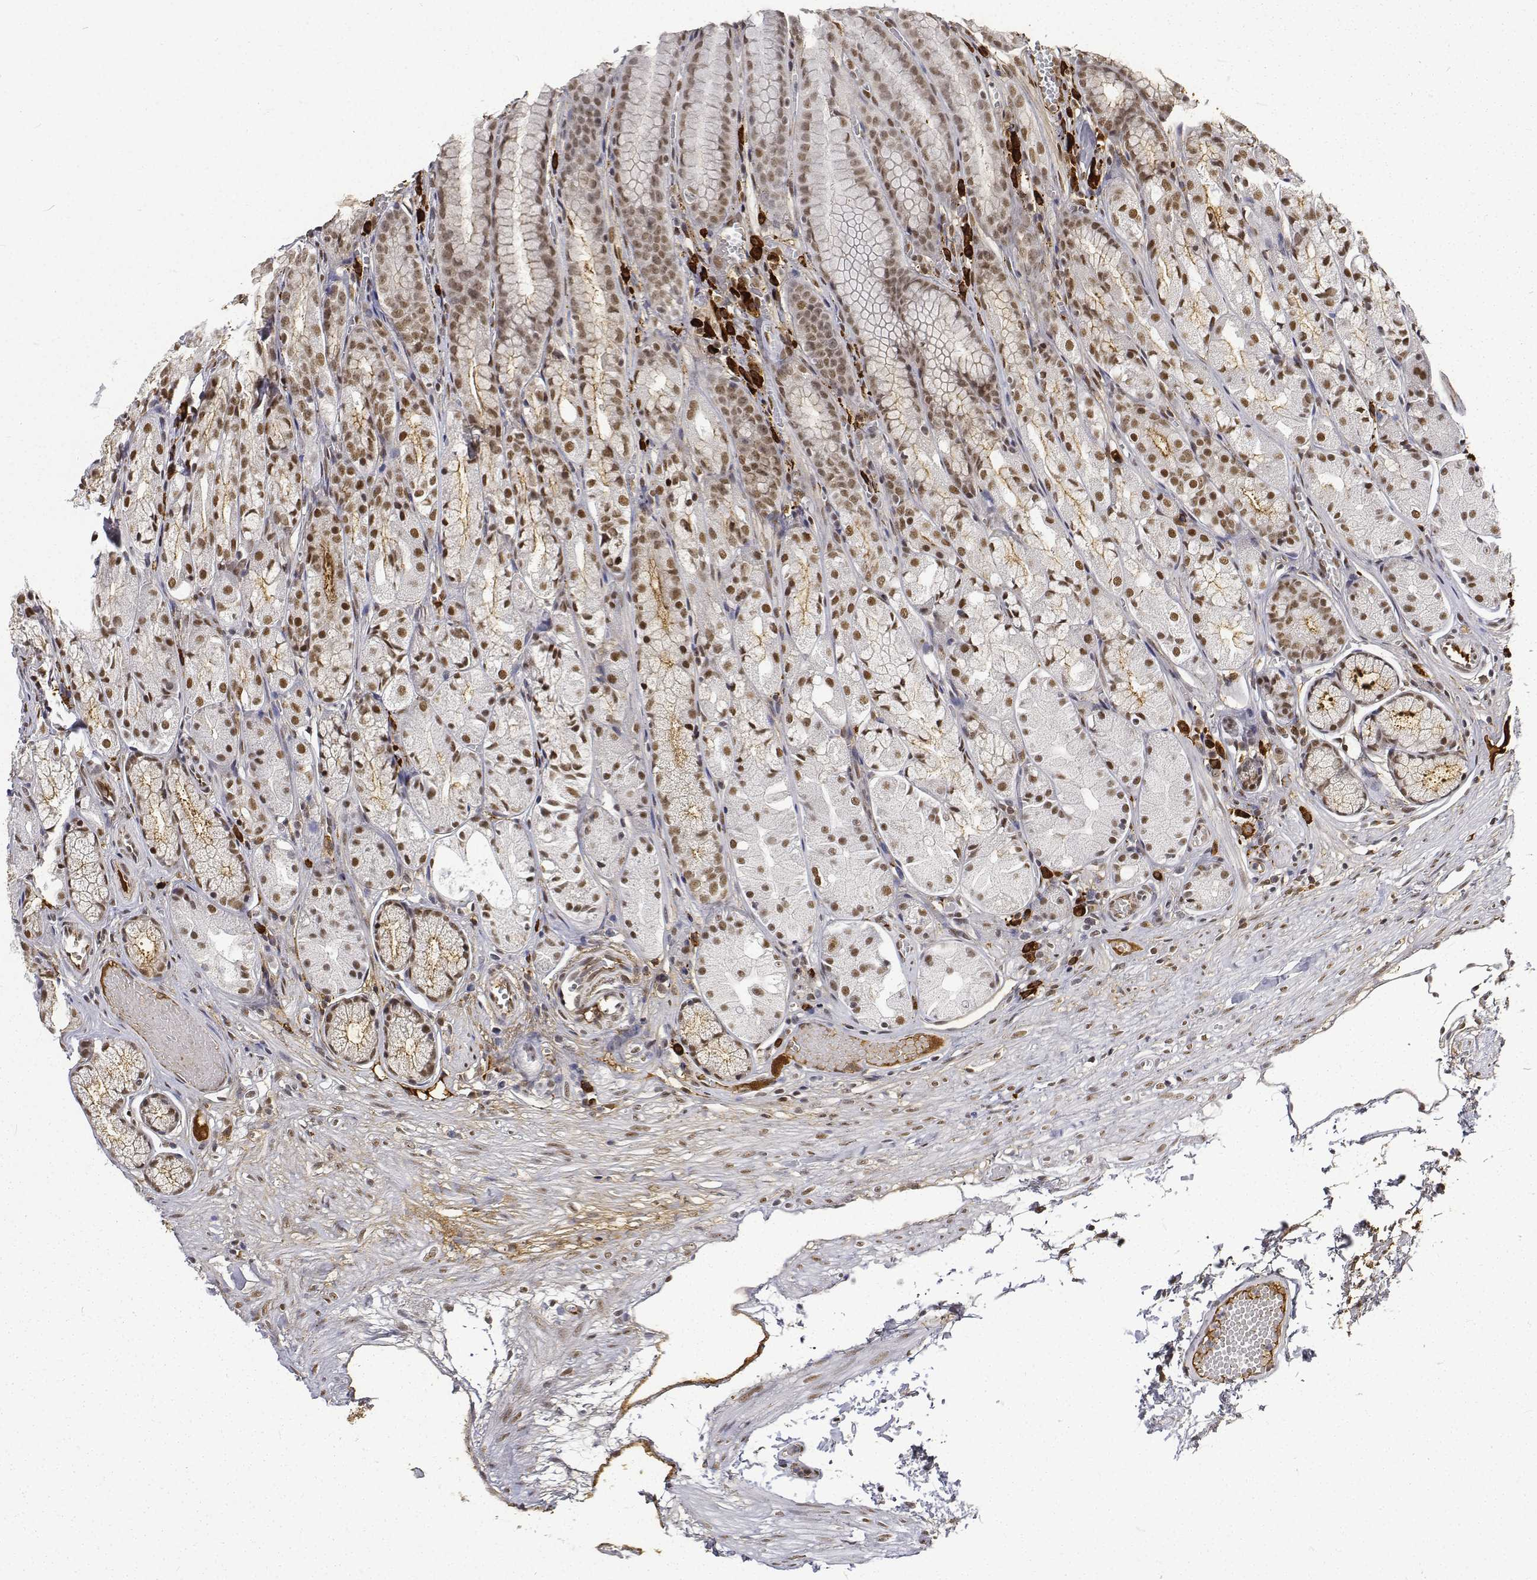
{"staining": {"intensity": "moderate", "quantity": ">75%", "location": "nuclear"}, "tissue": "stomach", "cell_type": "Glandular cells", "image_type": "normal", "snomed": [{"axis": "morphology", "description": "Normal tissue, NOS"}, {"axis": "topography", "description": "Stomach"}], "caption": "Immunohistochemistry staining of benign stomach, which reveals medium levels of moderate nuclear staining in about >75% of glandular cells indicating moderate nuclear protein staining. The staining was performed using DAB (brown) for protein detection and nuclei were counterstained in hematoxylin (blue).", "gene": "ATRX", "patient": {"sex": "male", "age": 70}}